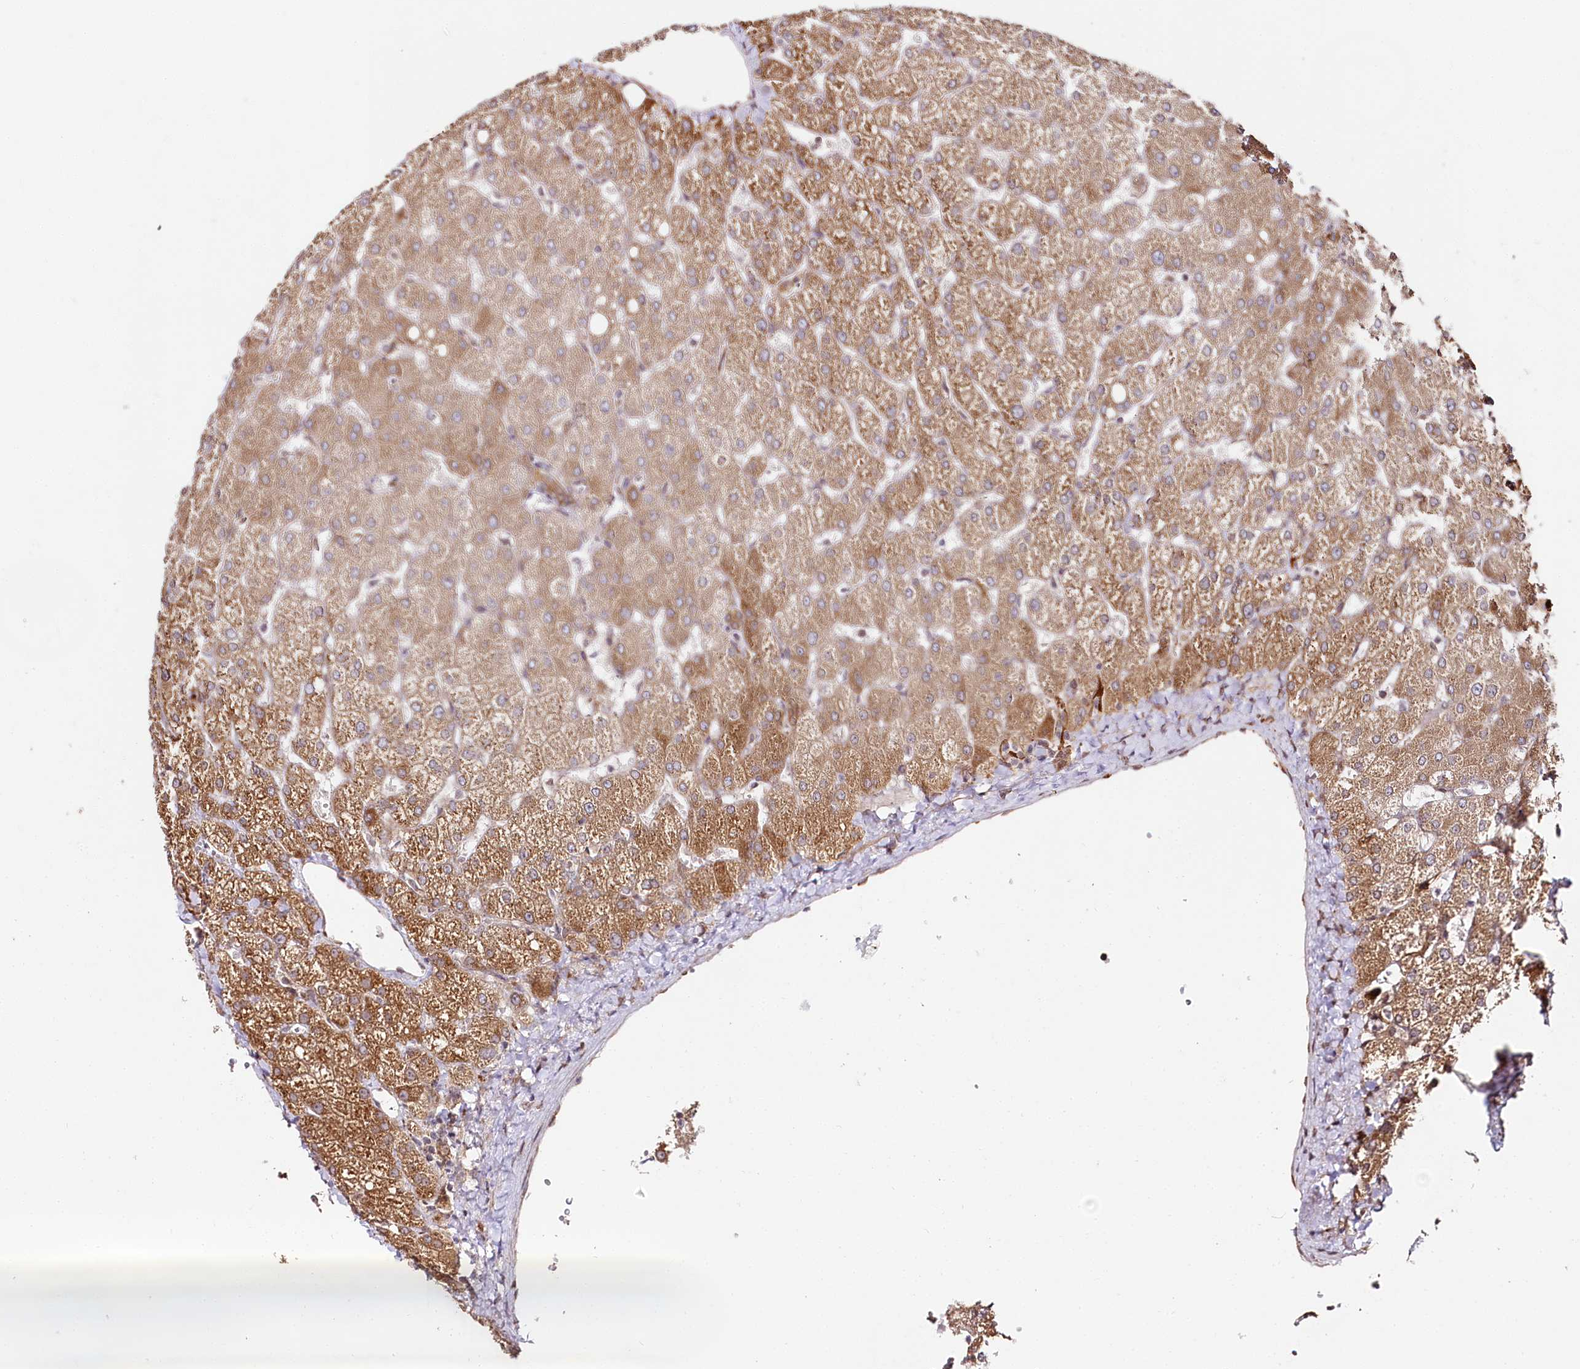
{"staining": {"intensity": "strong", "quantity": ">75%", "location": "cytoplasmic/membranous"}, "tissue": "liver", "cell_type": "Cholangiocytes", "image_type": "normal", "snomed": [{"axis": "morphology", "description": "Normal tissue, NOS"}, {"axis": "topography", "description": "Liver"}], "caption": "Normal liver shows strong cytoplasmic/membranous expression in about >75% of cholangiocytes.", "gene": "CNPY2", "patient": {"sex": "female", "age": 54}}